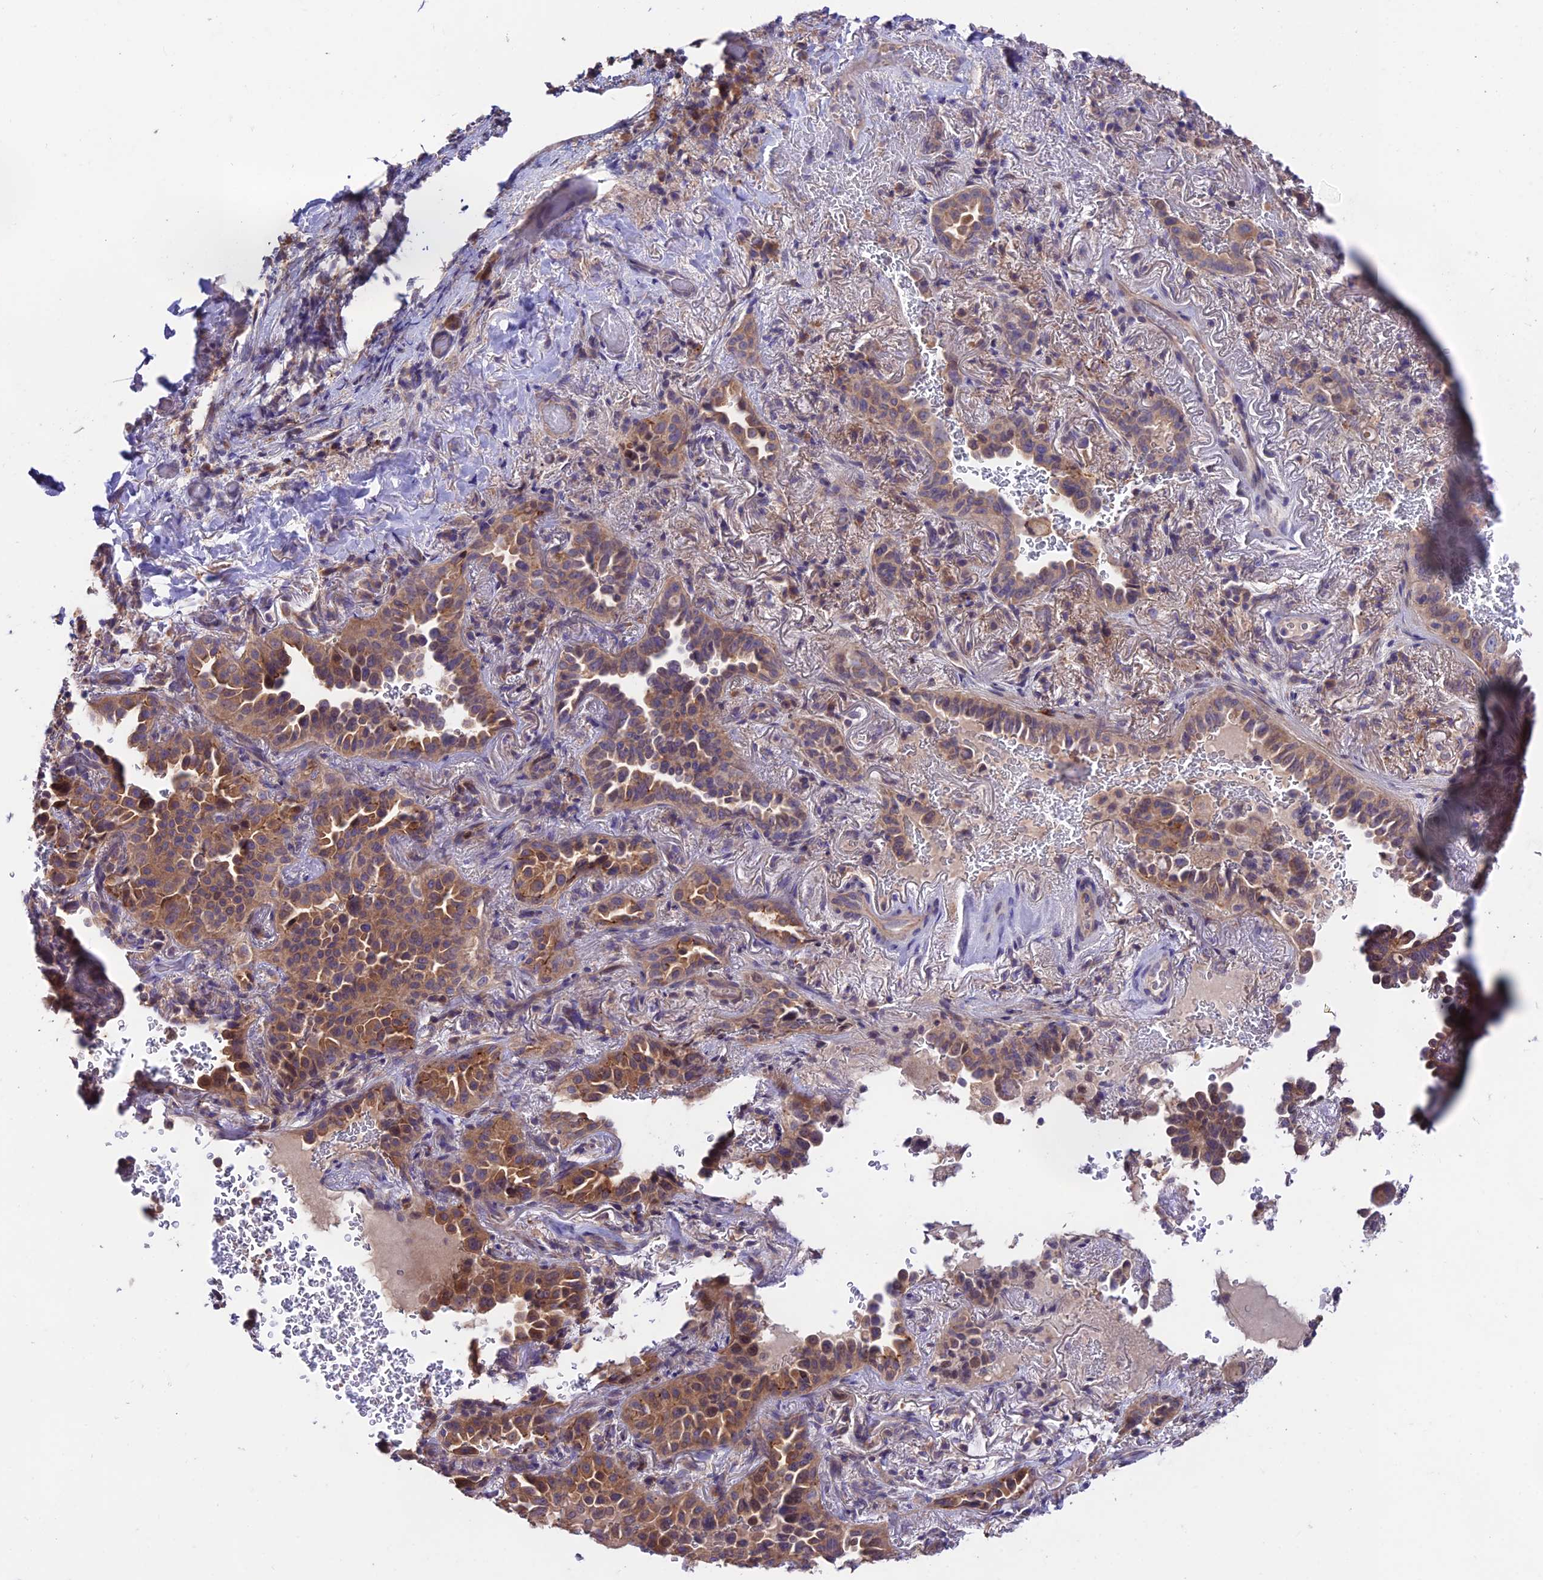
{"staining": {"intensity": "moderate", "quantity": ">75%", "location": "cytoplasmic/membranous"}, "tissue": "lung cancer", "cell_type": "Tumor cells", "image_type": "cancer", "snomed": [{"axis": "morphology", "description": "Adenocarcinoma, NOS"}, {"axis": "topography", "description": "Lung"}], "caption": "Brown immunohistochemical staining in human adenocarcinoma (lung) exhibits moderate cytoplasmic/membranous expression in approximately >75% of tumor cells.", "gene": "BRME1", "patient": {"sex": "female", "age": 69}}